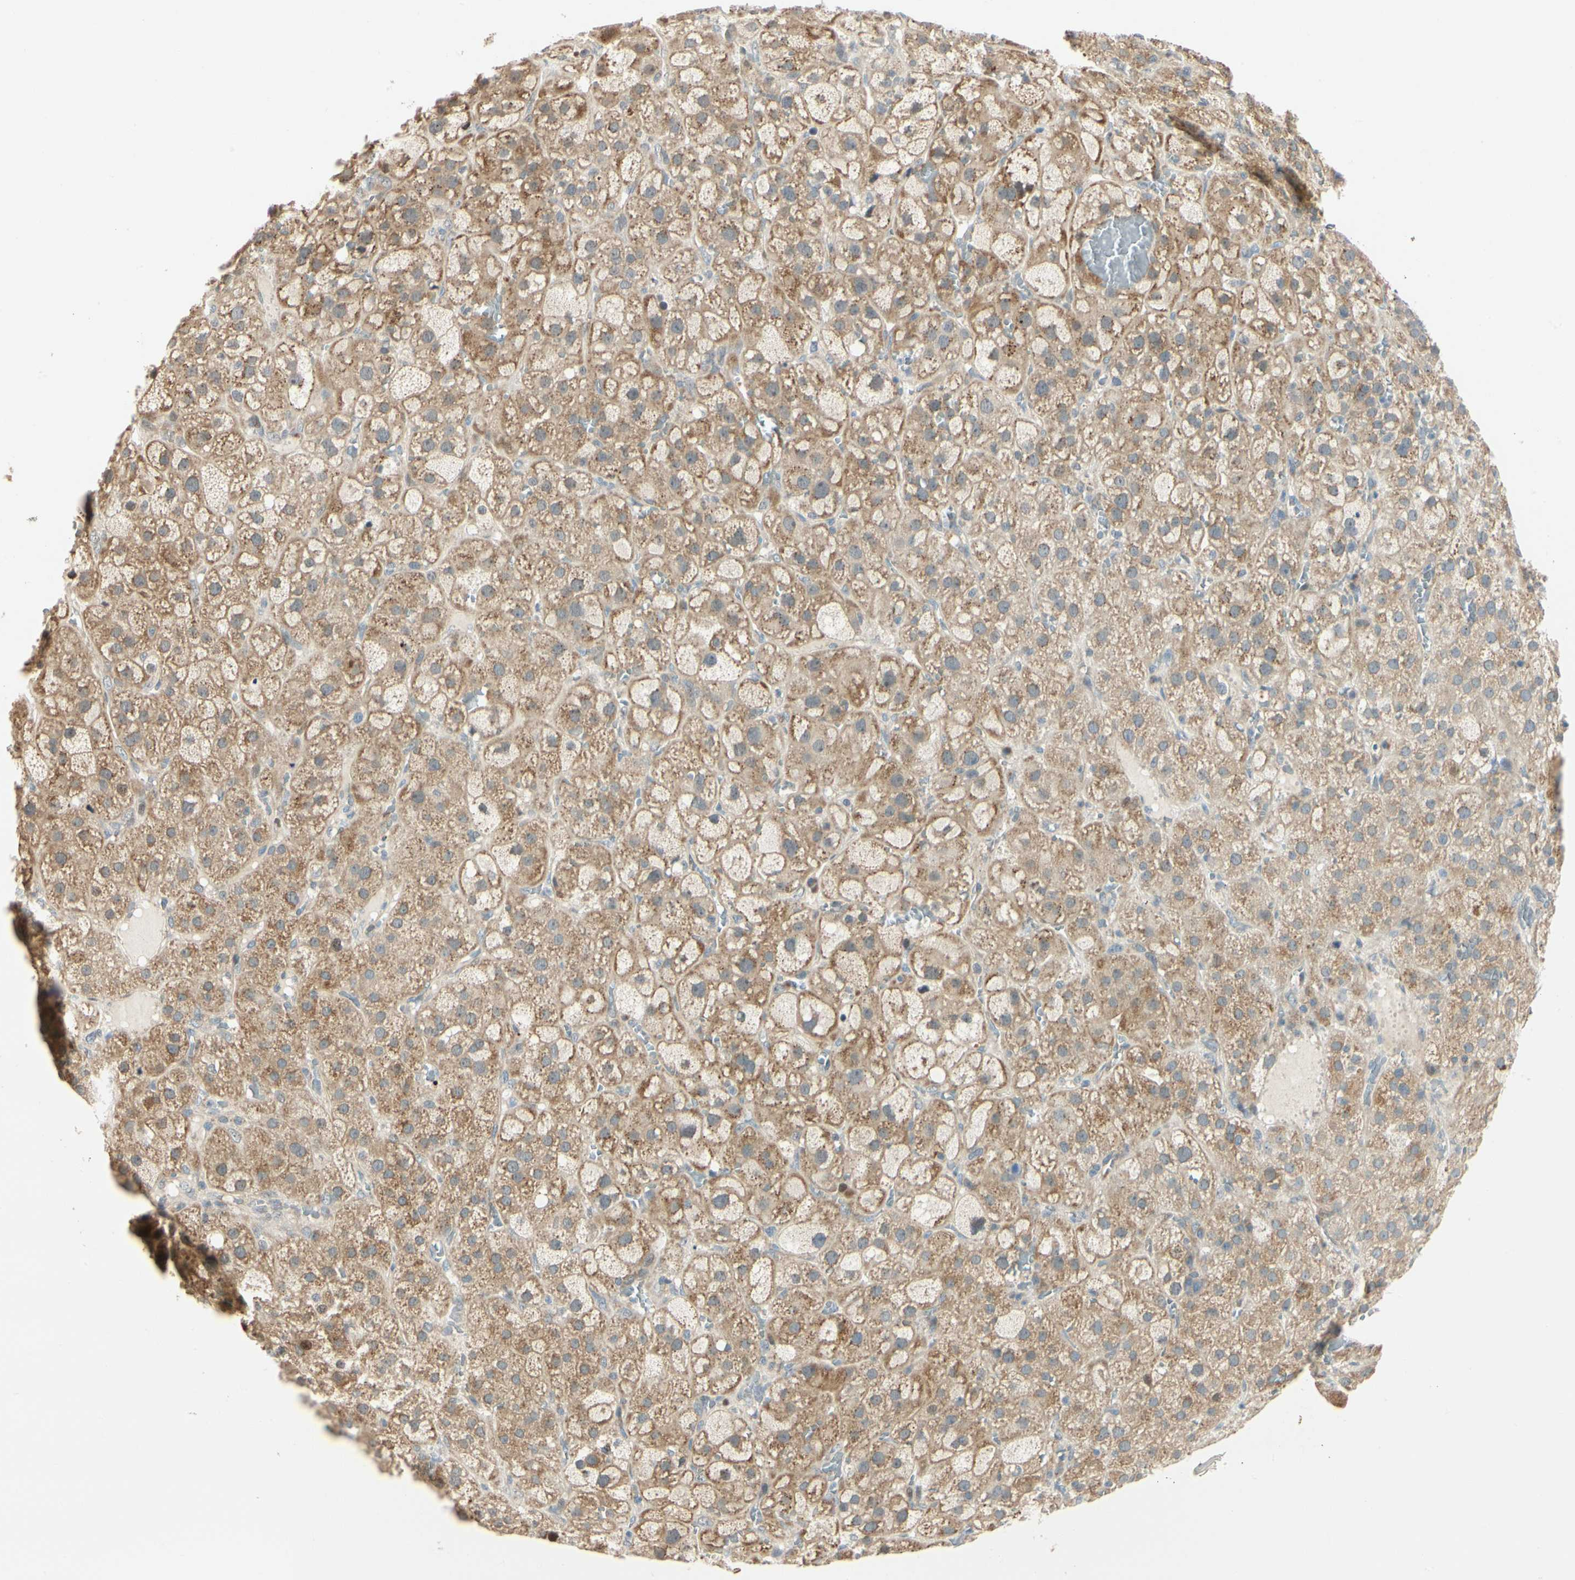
{"staining": {"intensity": "moderate", "quantity": ">75%", "location": "cytoplasmic/membranous"}, "tissue": "adrenal gland", "cell_type": "Glandular cells", "image_type": "normal", "snomed": [{"axis": "morphology", "description": "Normal tissue, NOS"}, {"axis": "topography", "description": "Adrenal gland"}], "caption": "IHC staining of unremarkable adrenal gland, which demonstrates medium levels of moderate cytoplasmic/membranous positivity in approximately >75% of glandular cells indicating moderate cytoplasmic/membranous protein expression. The staining was performed using DAB (3,3'-diaminobenzidine) (brown) for protein detection and nuclei were counterstained in hematoxylin (blue).", "gene": "P4HA3", "patient": {"sex": "female", "age": 47}}